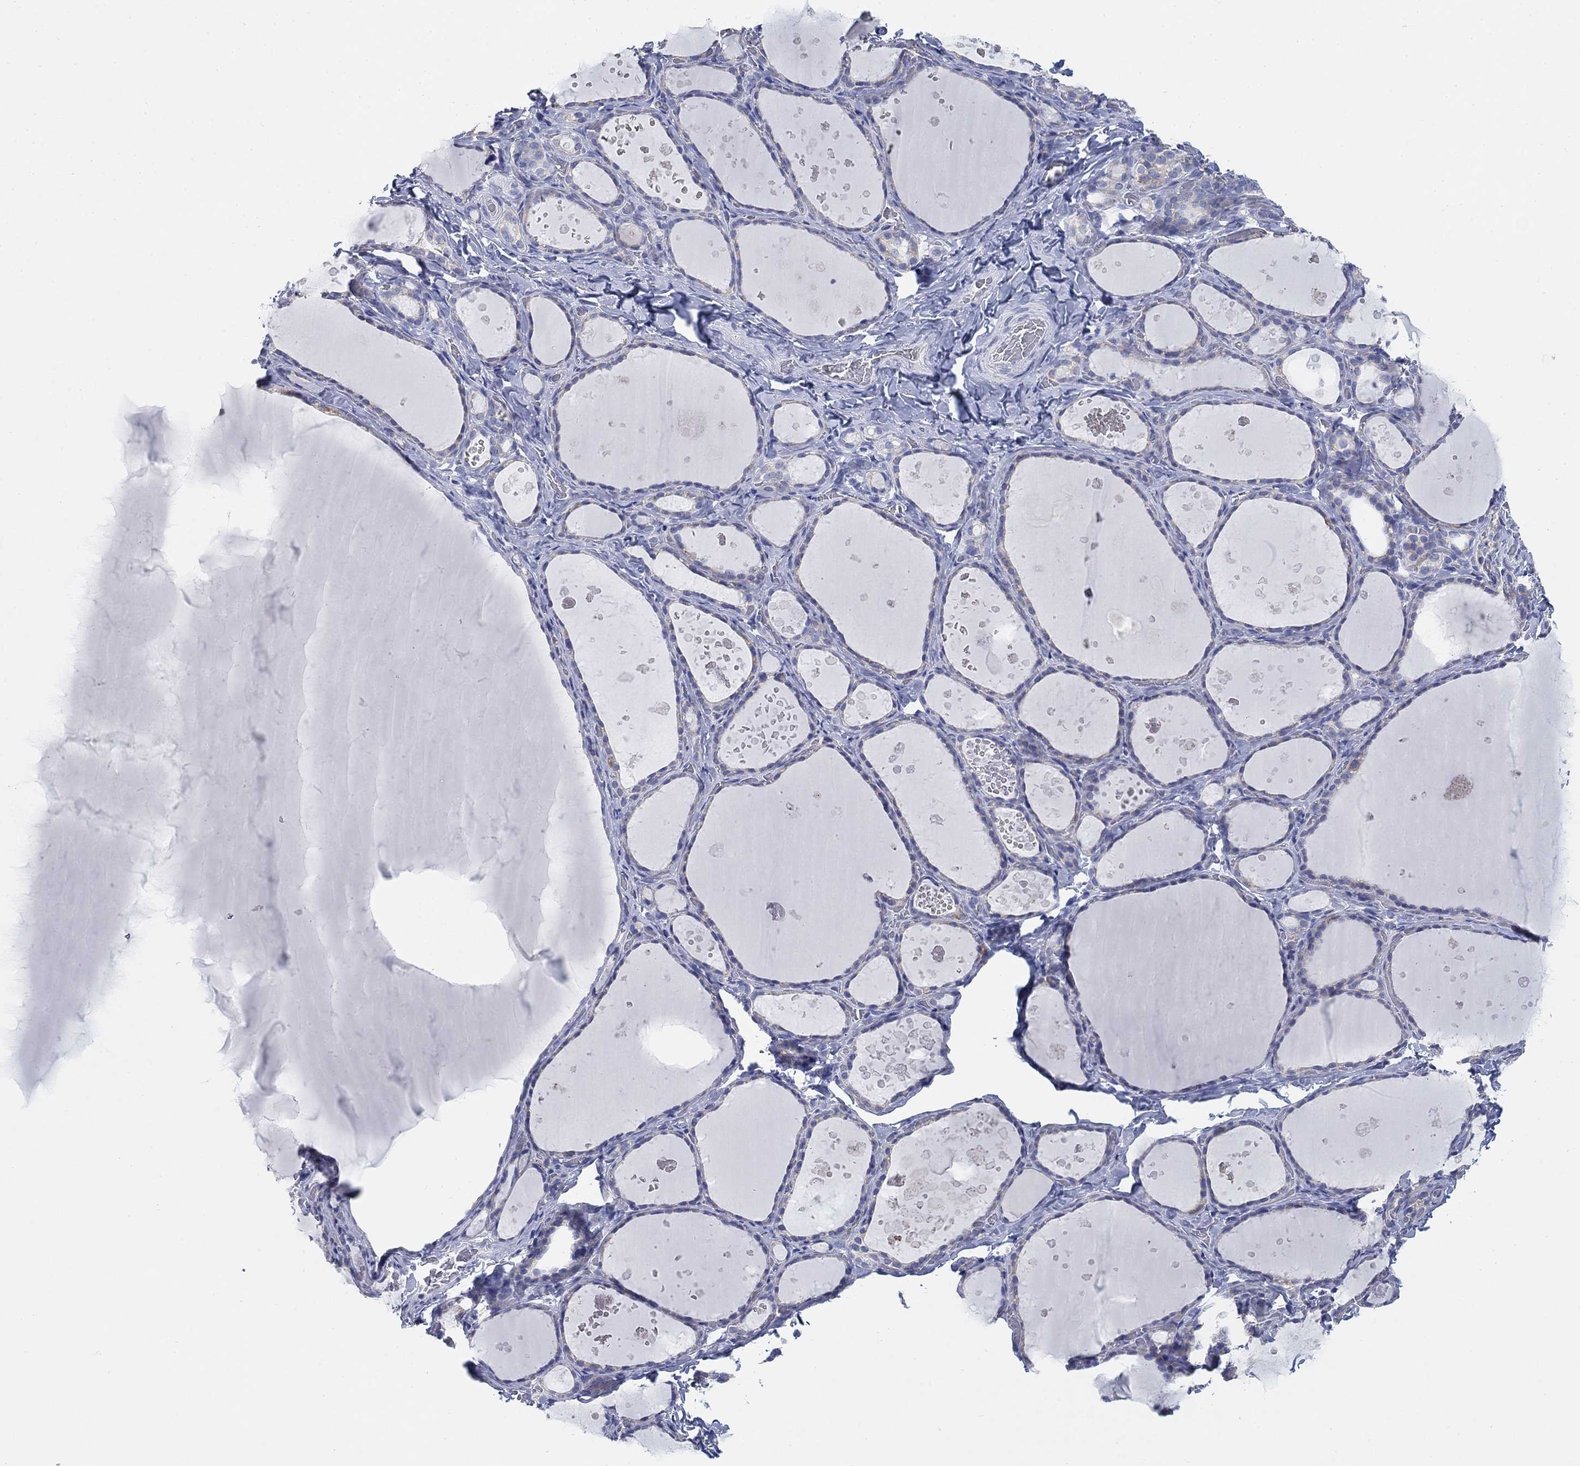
{"staining": {"intensity": "negative", "quantity": "none", "location": "none"}, "tissue": "thyroid gland", "cell_type": "Glandular cells", "image_type": "normal", "snomed": [{"axis": "morphology", "description": "Normal tissue, NOS"}, {"axis": "topography", "description": "Thyroid gland"}], "caption": "Glandular cells are negative for brown protein staining in benign thyroid gland. (DAB IHC visualized using brightfield microscopy, high magnification).", "gene": "SCCPDH", "patient": {"sex": "female", "age": 56}}